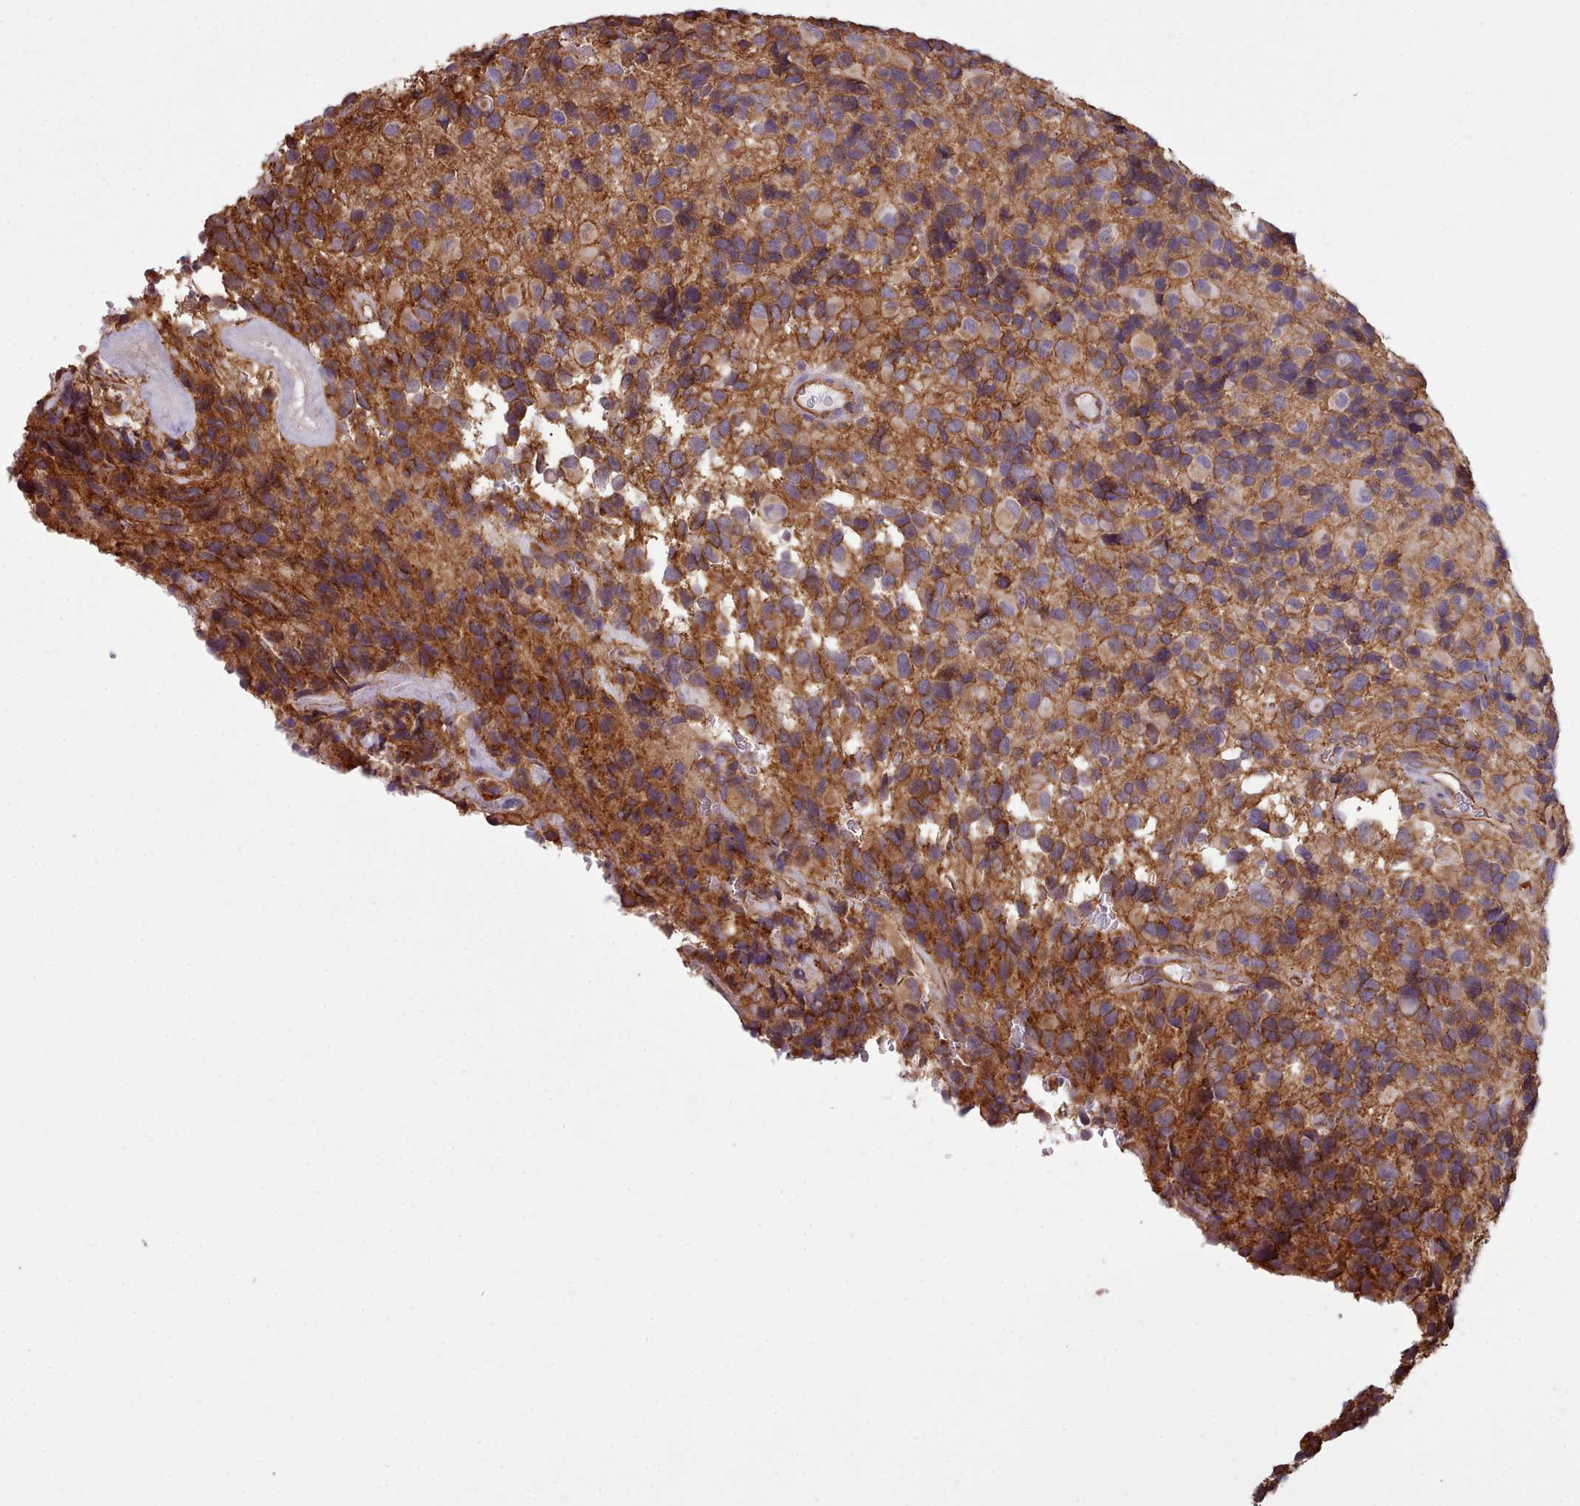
{"staining": {"intensity": "moderate", "quantity": "25%-75%", "location": "cytoplasmic/membranous"}, "tissue": "glioma", "cell_type": "Tumor cells", "image_type": "cancer", "snomed": [{"axis": "morphology", "description": "Glioma, malignant, High grade"}, {"axis": "topography", "description": "Brain"}], "caption": "Tumor cells display medium levels of moderate cytoplasmic/membranous positivity in approximately 25%-75% of cells in malignant high-grade glioma. The staining was performed using DAB (3,3'-diaminobenzidine), with brown indicating positive protein expression. Nuclei are stained blue with hematoxylin.", "gene": "MRPL46", "patient": {"sex": "male", "age": 77}}